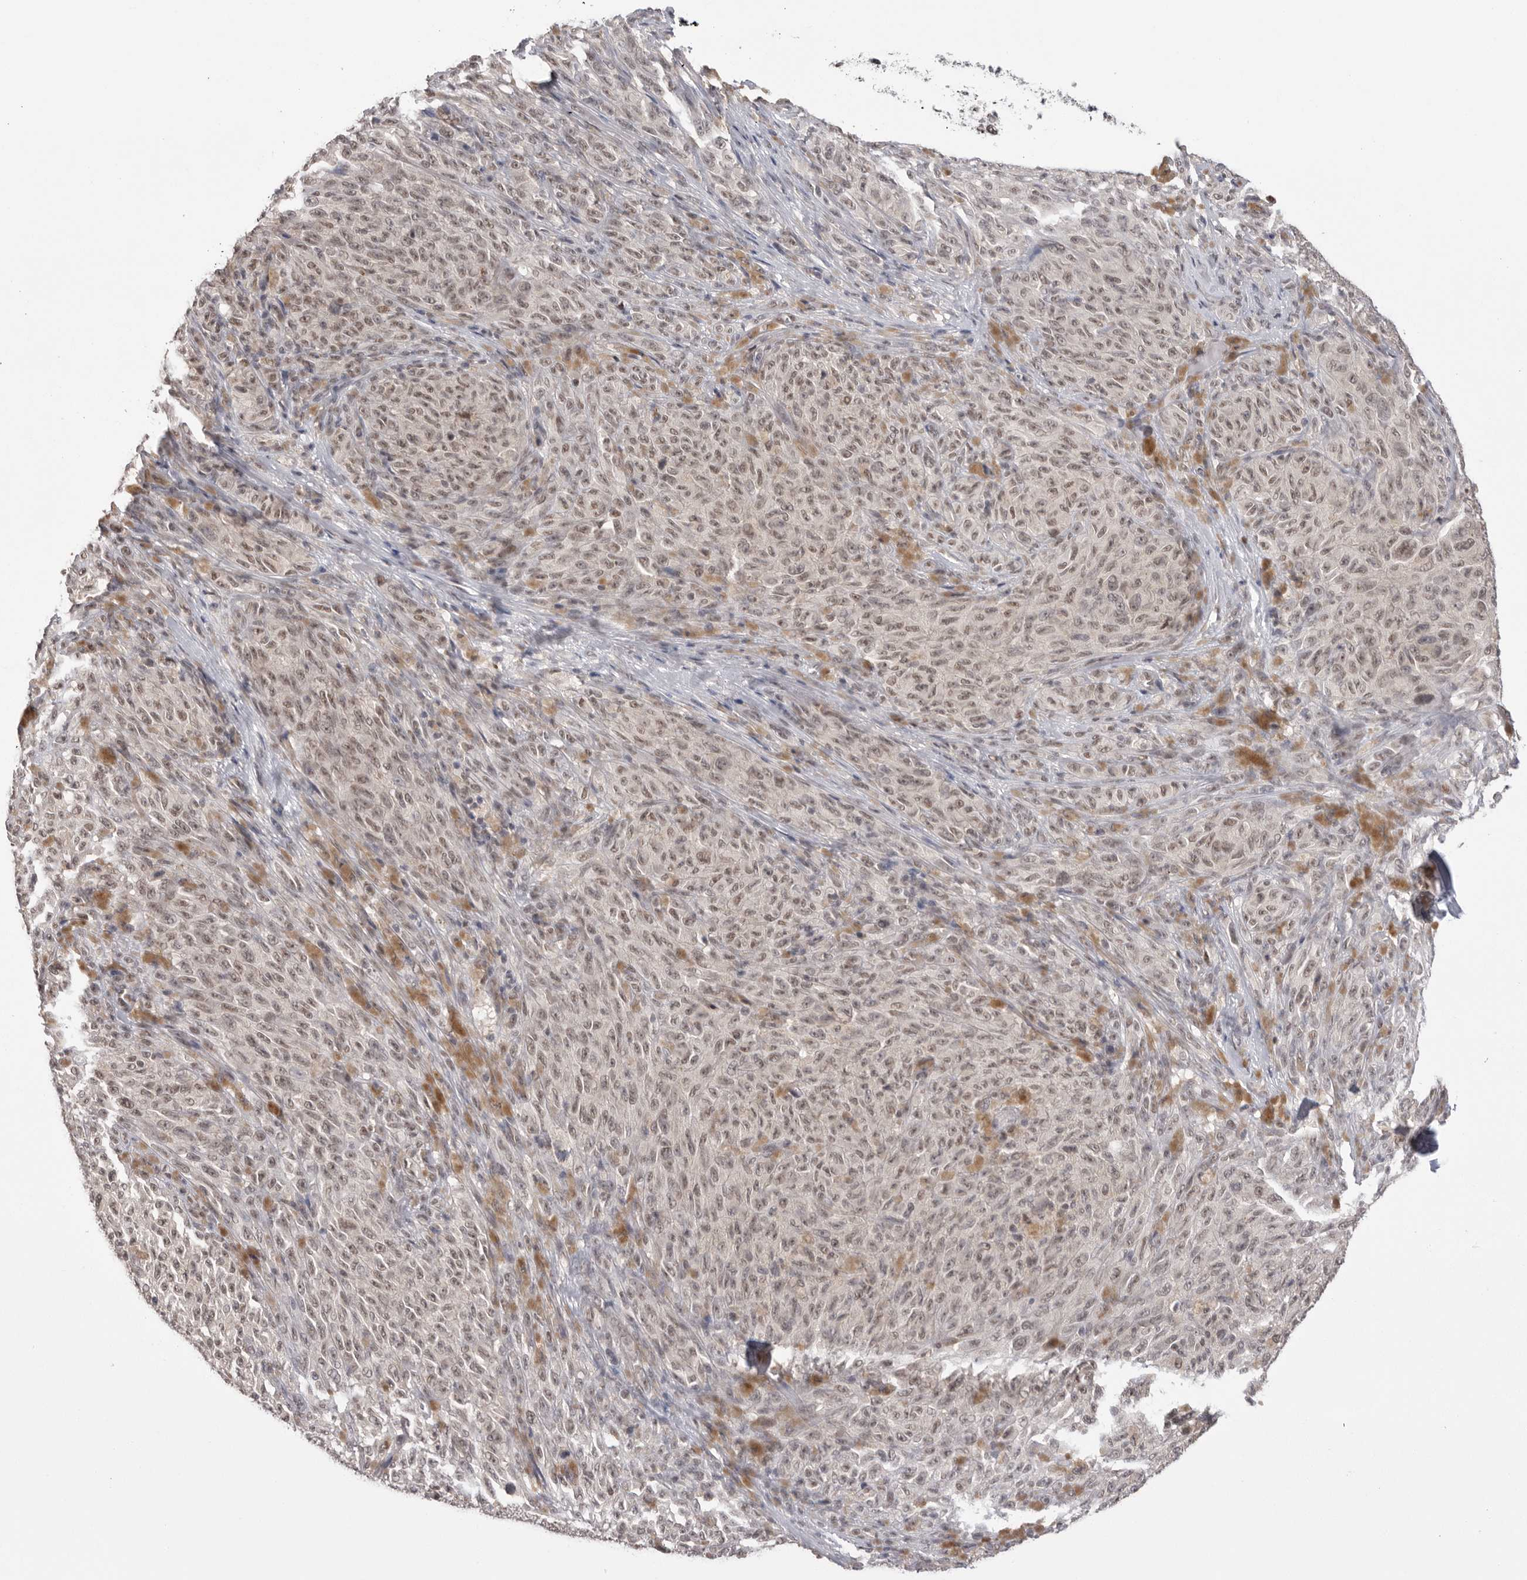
{"staining": {"intensity": "weak", "quantity": ">75%", "location": "nuclear"}, "tissue": "melanoma", "cell_type": "Tumor cells", "image_type": "cancer", "snomed": [{"axis": "morphology", "description": "Malignant melanoma, NOS"}, {"axis": "topography", "description": "Skin"}], "caption": "High-power microscopy captured an IHC image of melanoma, revealing weak nuclear staining in about >75% of tumor cells.", "gene": "BCLAF3", "patient": {"sex": "female", "age": 82}}